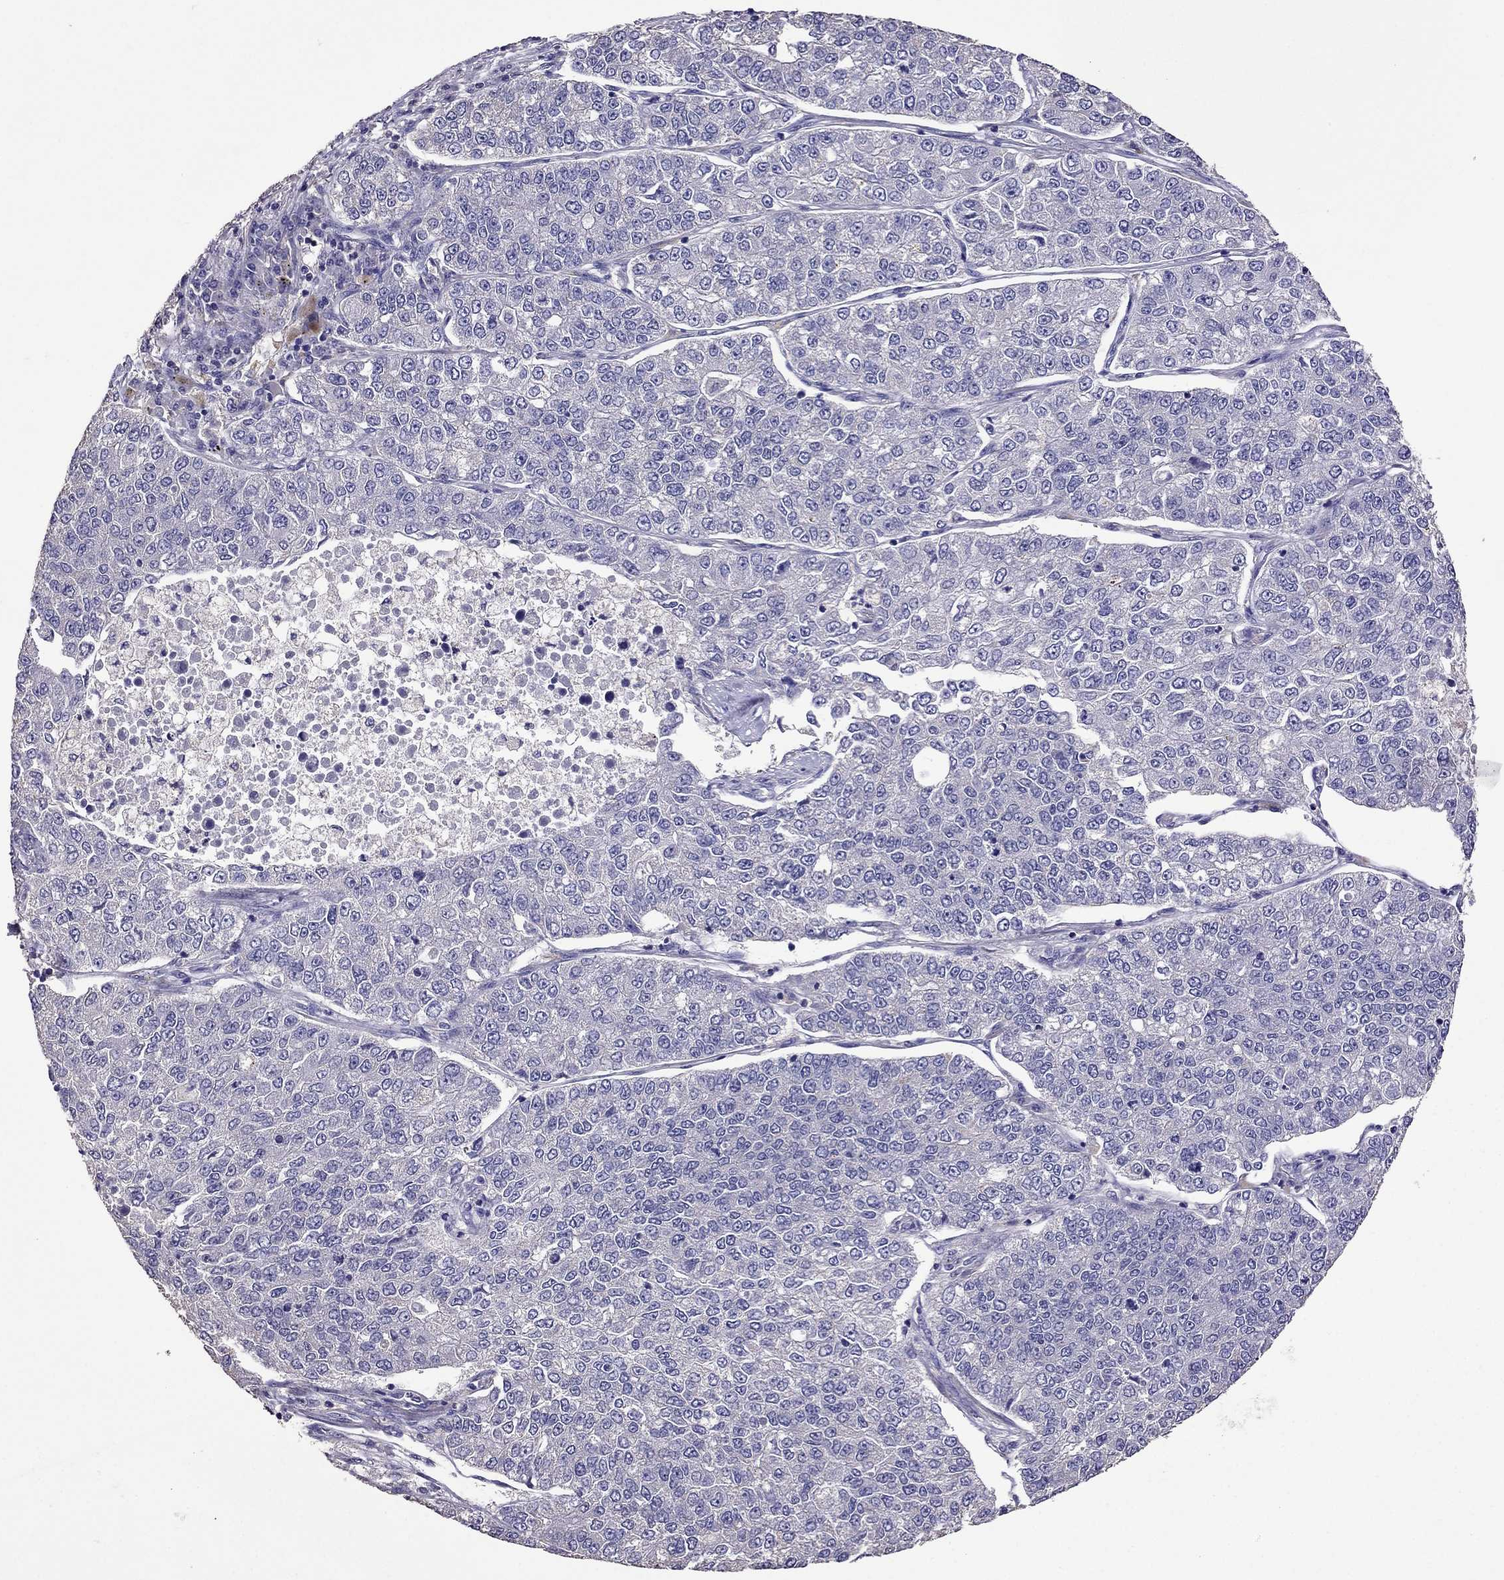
{"staining": {"intensity": "negative", "quantity": "none", "location": "none"}, "tissue": "lung cancer", "cell_type": "Tumor cells", "image_type": "cancer", "snomed": [{"axis": "morphology", "description": "Adenocarcinoma, NOS"}, {"axis": "topography", "description": "Lung"}], "caption": "DAB immunohistochemical staining of lung adenocarcinoma shows no significant staining in tumor cells. (Immunohistochemistry, brightfield microscopy, high magnification).", "gene": "NKX3-1", "patient": {"sex": "male", "age": 49}}